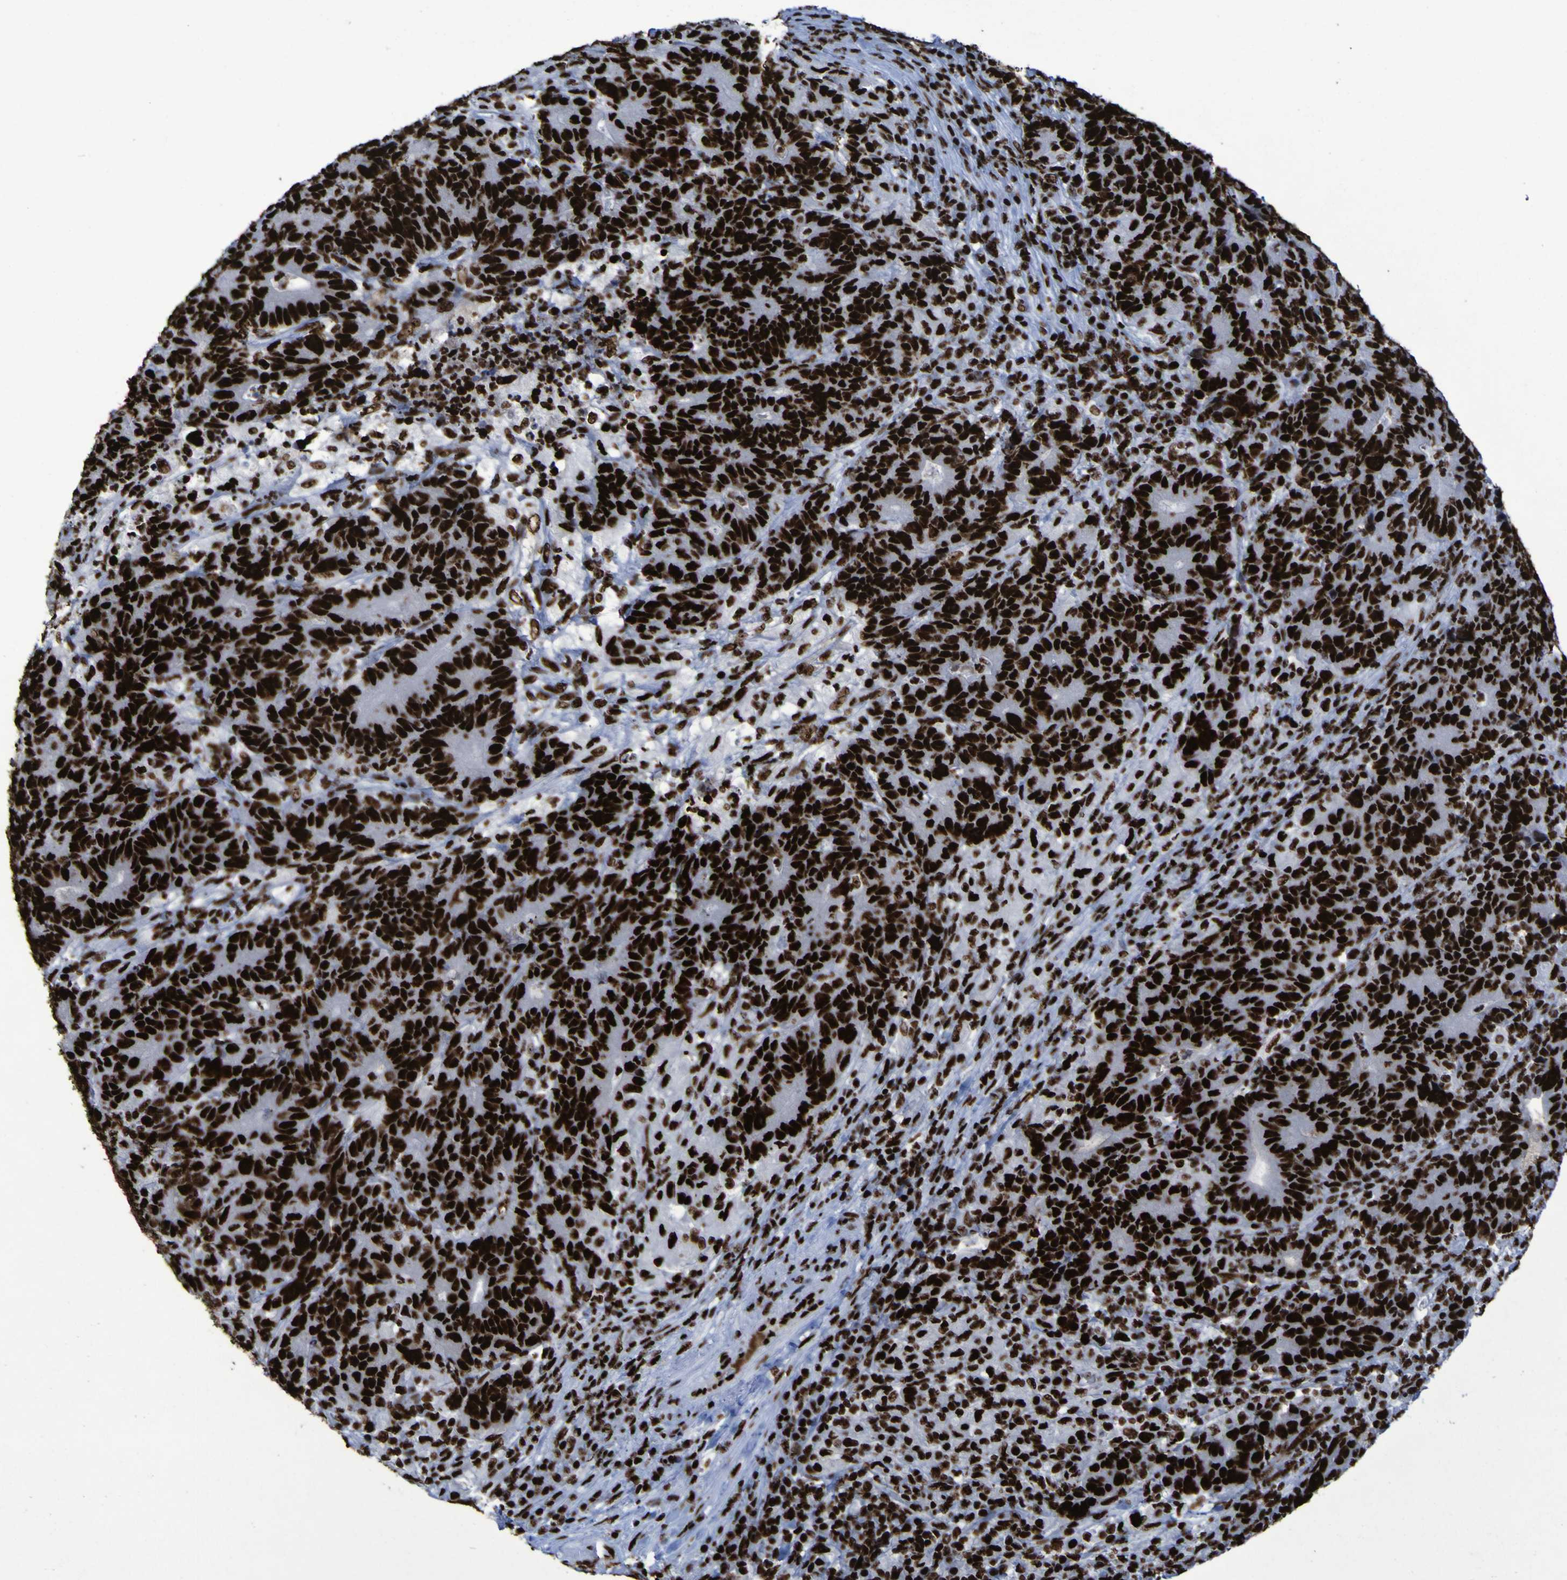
{"staining": {"intensity": "strong", "quantity": ">75%", "location": "nuclear"}, "tissue": "colorectal cancer", "cell_type": "Tumor cells", "image_type": "cancer", "snomed": [{"axis": "morphology", "description": "Normal tissue, NOS"}, {"axis": "morphology", "description": "Adenocarcinoma, NOS"}, {"axis": "topography", "description": "Colon"}], "caption": "This micrograph exhibits adenocarcinoma (colorectal) stained with IHC to label a protein in brown. The nuclear of tumor cells show strong positivity for the protein. Nuclei are counter-stained blue.", "gene": "NPM1", "patient": {"sex": "female", "age": 75}}